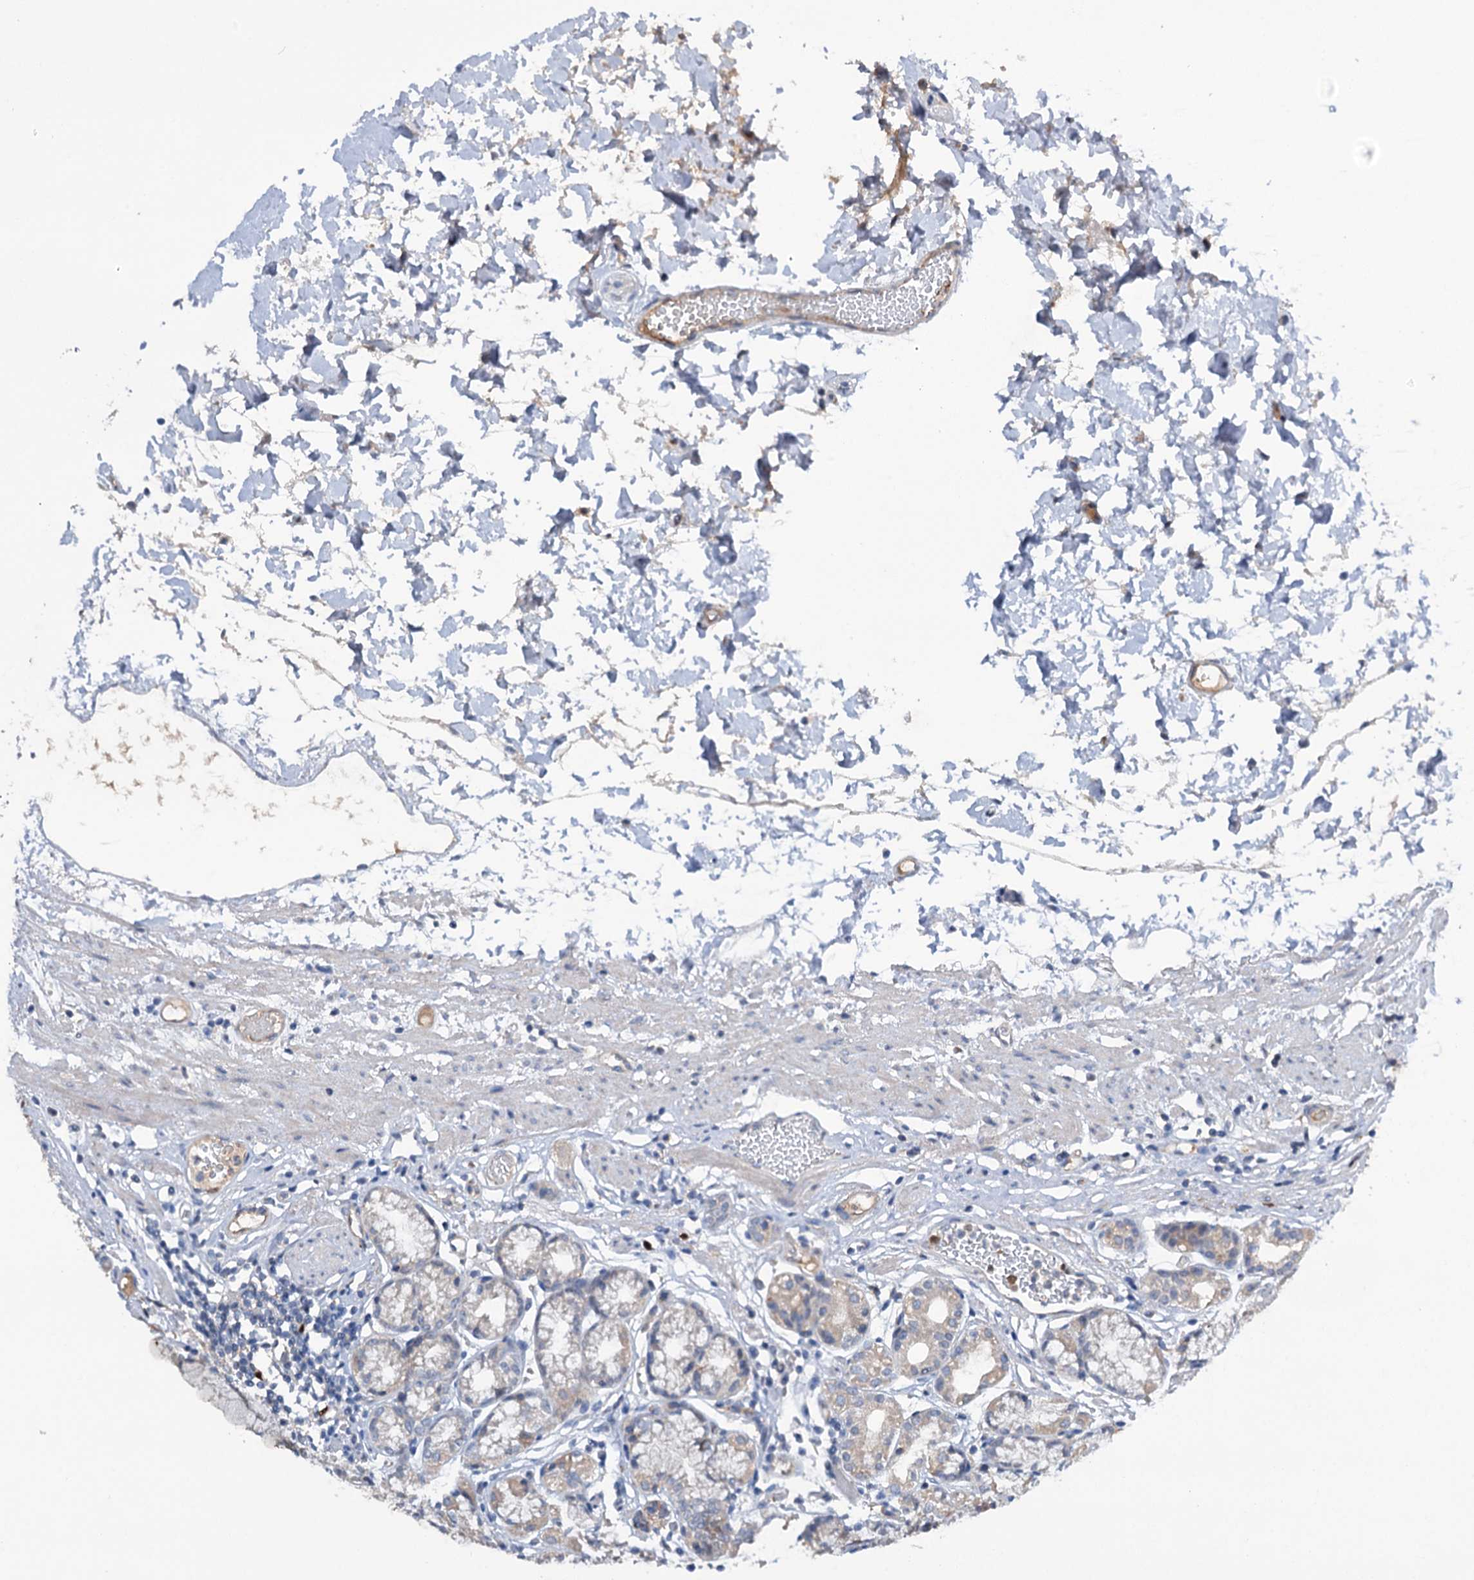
{"staining": {"intensity": "moderate", "quantity": "<25%", "location": "cytoplasmic/membranous"}, "tissue": "stomach", "cell_type": "Glandular cells", "image_type": "normal", "snomed": [{"axis": "morphology", "description": "Normal tissue, NOS"}, {"axis": "topography", "description": "Stomach"}], "caption": "Glandular cells reveal moderate cytoplasmic/membranous staining in about <25% of cells in benign stomach. The staining was performed using DAB (3,3'-diaminobenzidine), with brown indicating positive protein expression. Nuclei are stained blue with hematoxylin.", "gene": "NCAPD2", "patient": {"sex": "female", "age": 57}}